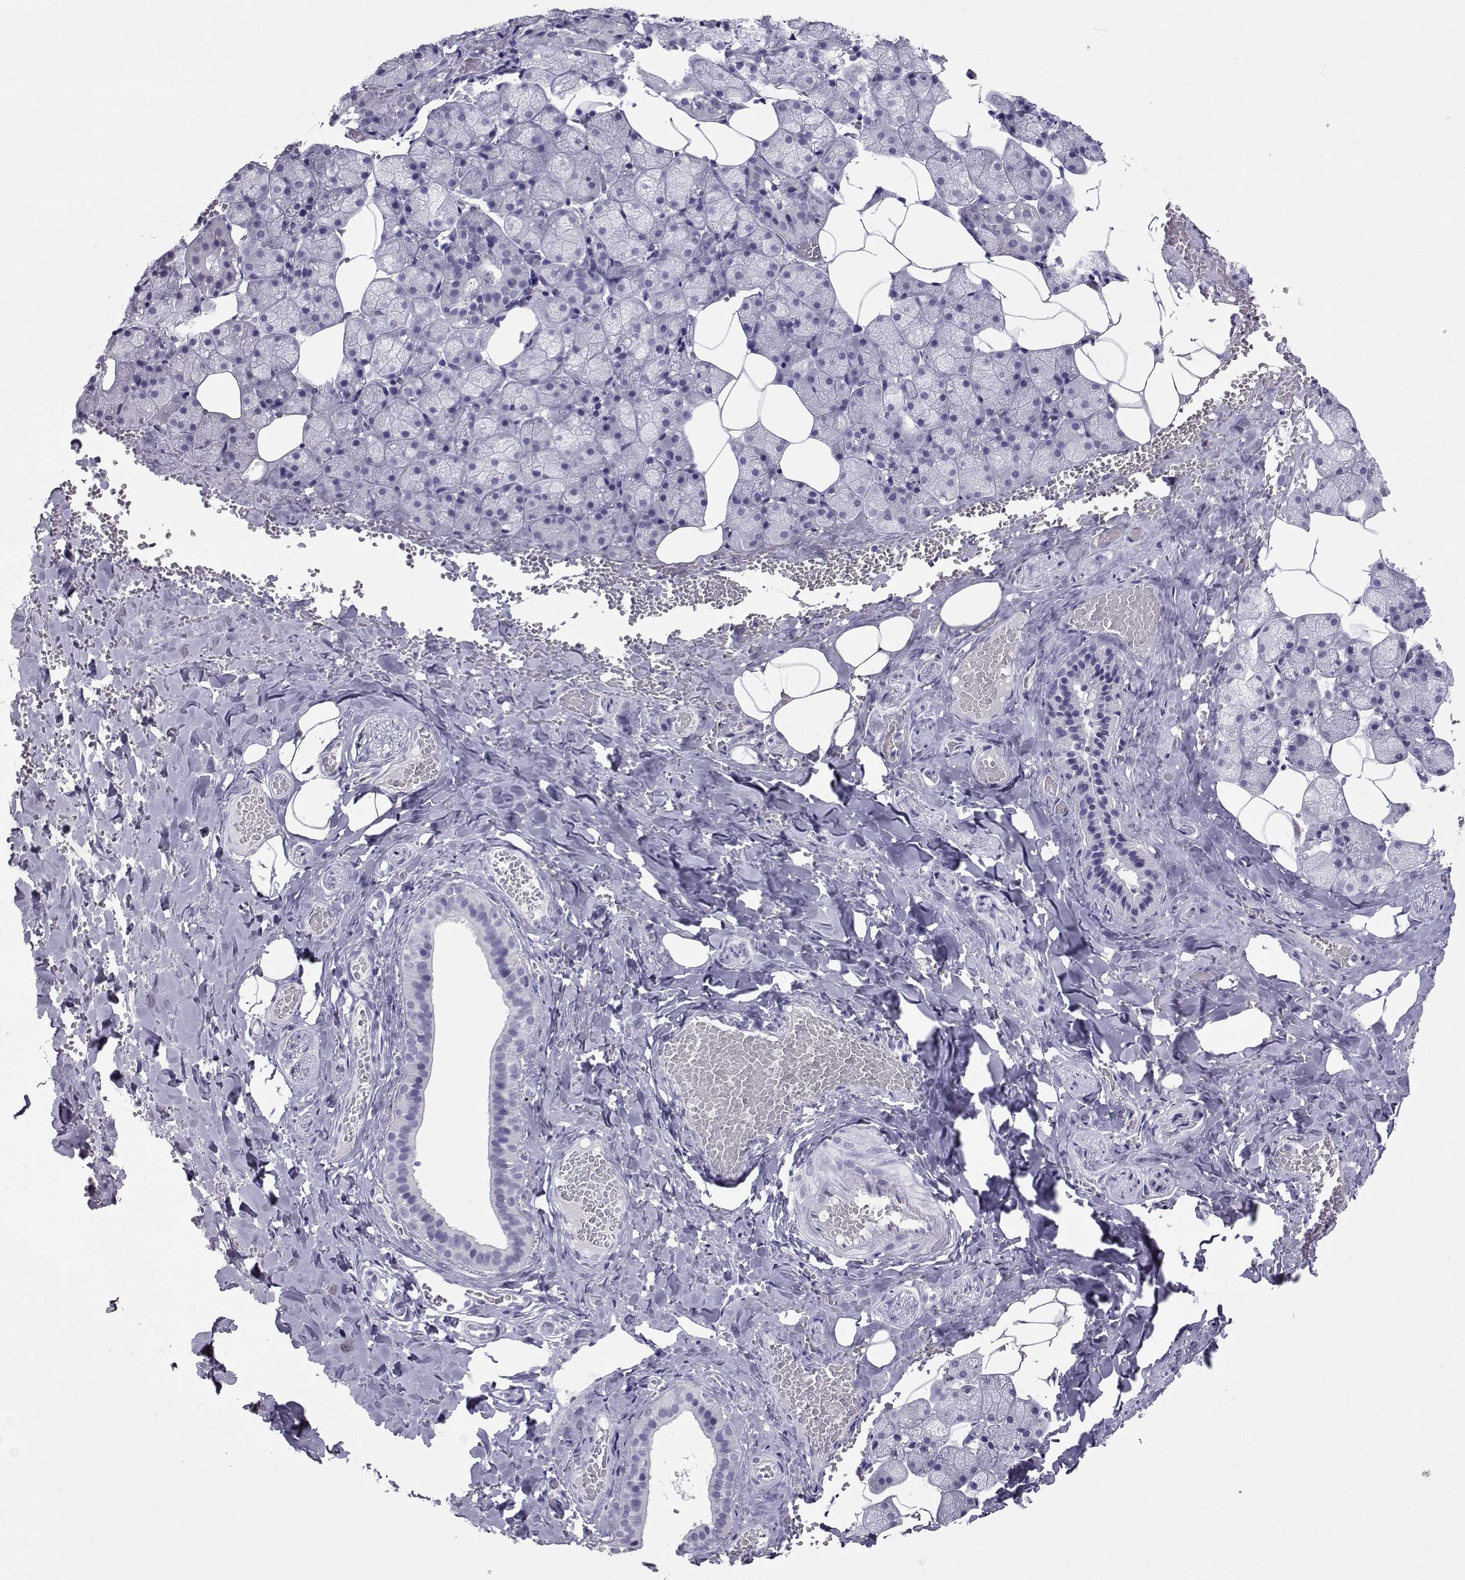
{"staining": {"intensity": "negative", "quantity": "none", "location": "none"}, "tissue": "salivary gland", "cell_type": "Glandular cells", "image_type": "normal", "snomed": [{"axis": "morphology", "description": "Normal tissue, NOS"}, {"axis": "topography", "description": "Salivary gland"}], "caption": "Photomicrograph shows no protein staining in glandular cells of benign salivary gland.", "gene": "SST", "patient": {"sex": "male", "age": 38}}